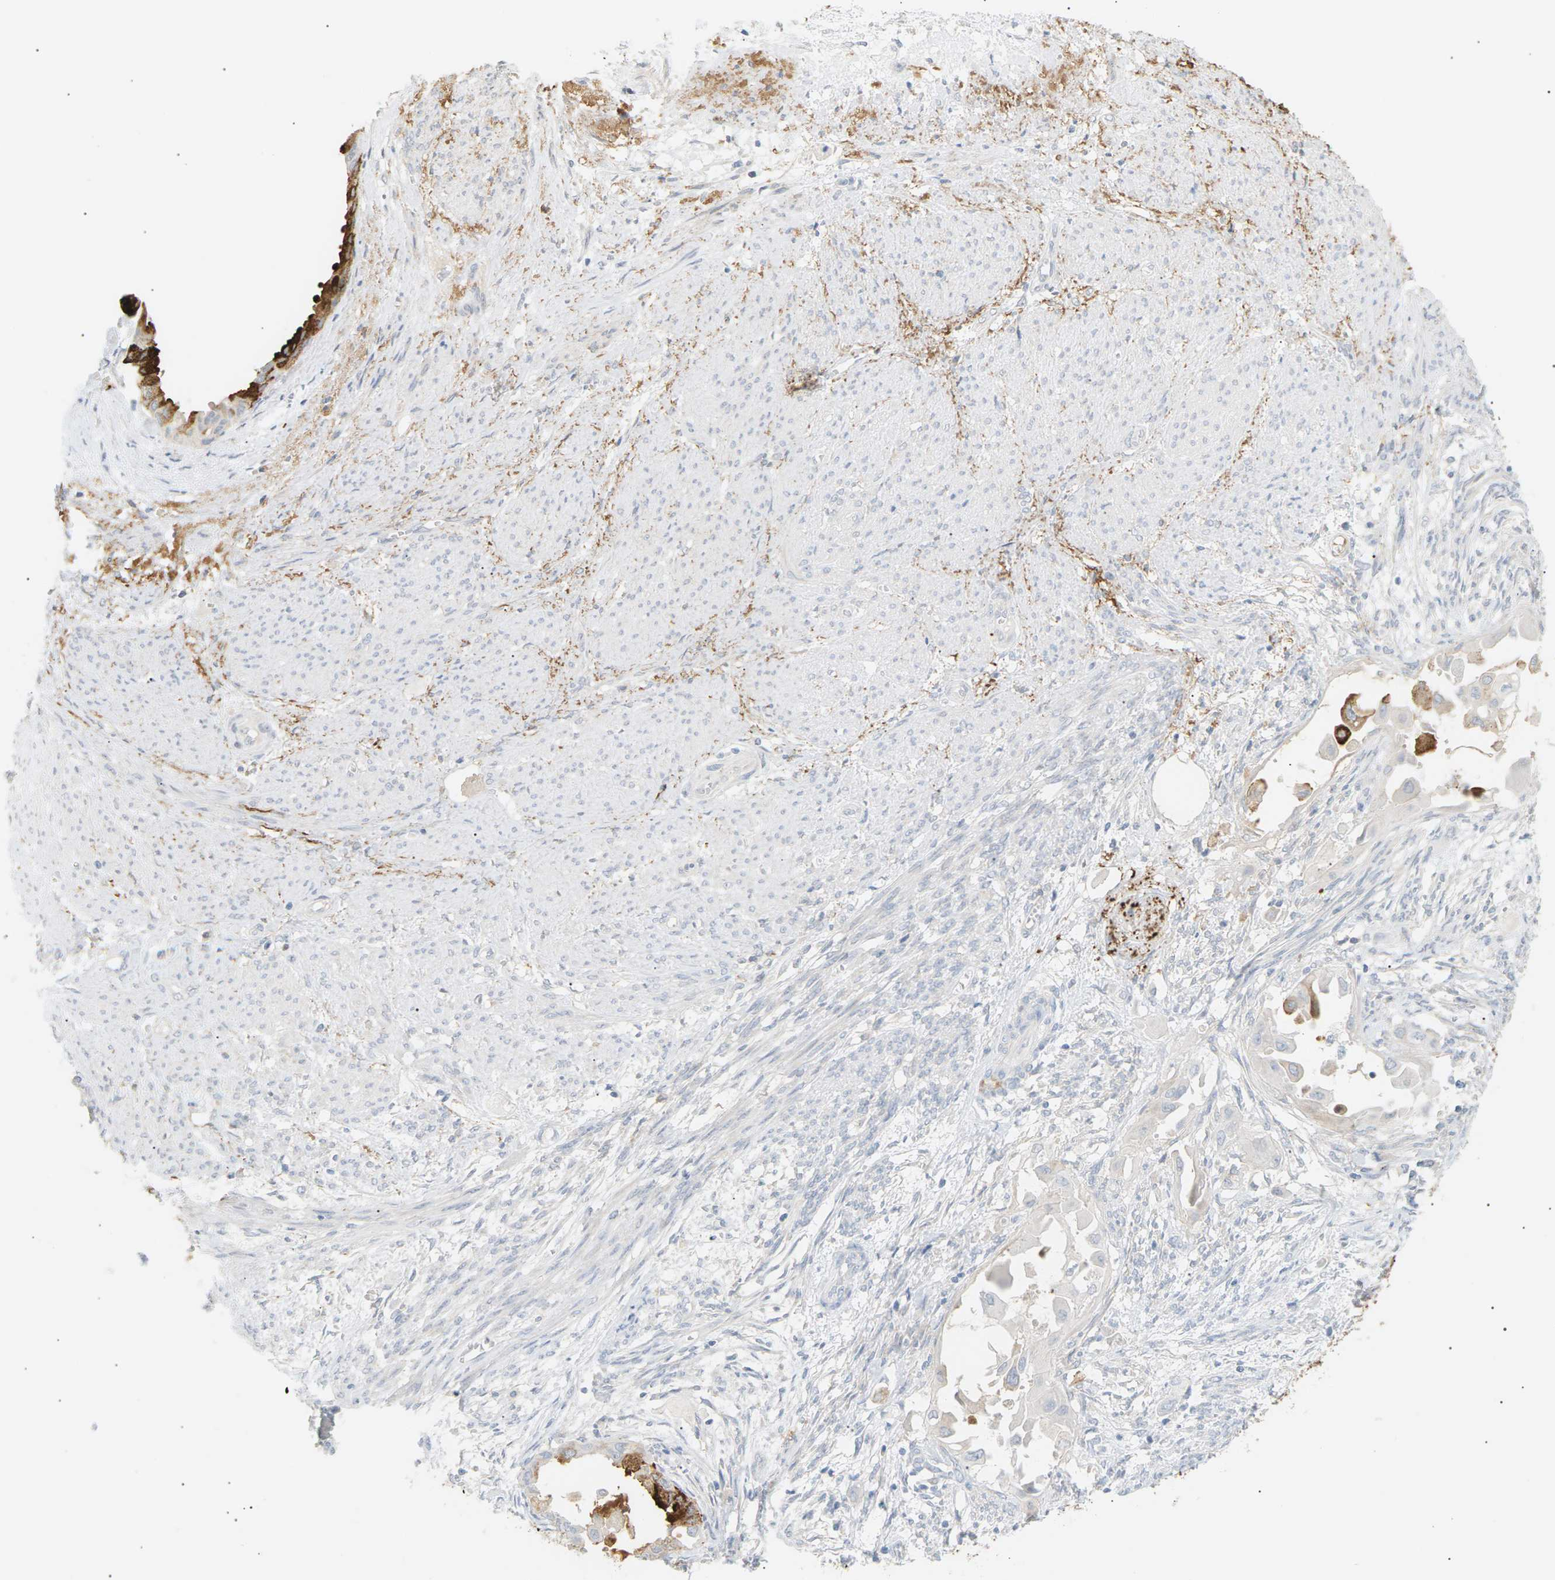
{"staining": {"intensity": "strong", "quantity": "25%-75%", "location": "cytoplasmic/membranous"}, "tissue": "cervical cancer", "cell_type": "Tumor cells", "image_type": "cancer", "snomed": [{"axis": "morphology", "description": "Normal tissue, NOS"}, {"axis": "morphology", "description": "Adenocarcinoma, NOS"}, {"axis": "topography", "description": "Cervix"}, {"axis": "topography", "description": "Endometrium"}], "caption": "Brown immunohistochemical staining in human cervical adenocarcinoma demonstrates strong cytoplasmic/membranous positivity in approximately 25%-75% of tumor cells.", "gene": "CLU", "patient": {"sex": "female", "age": 86}}